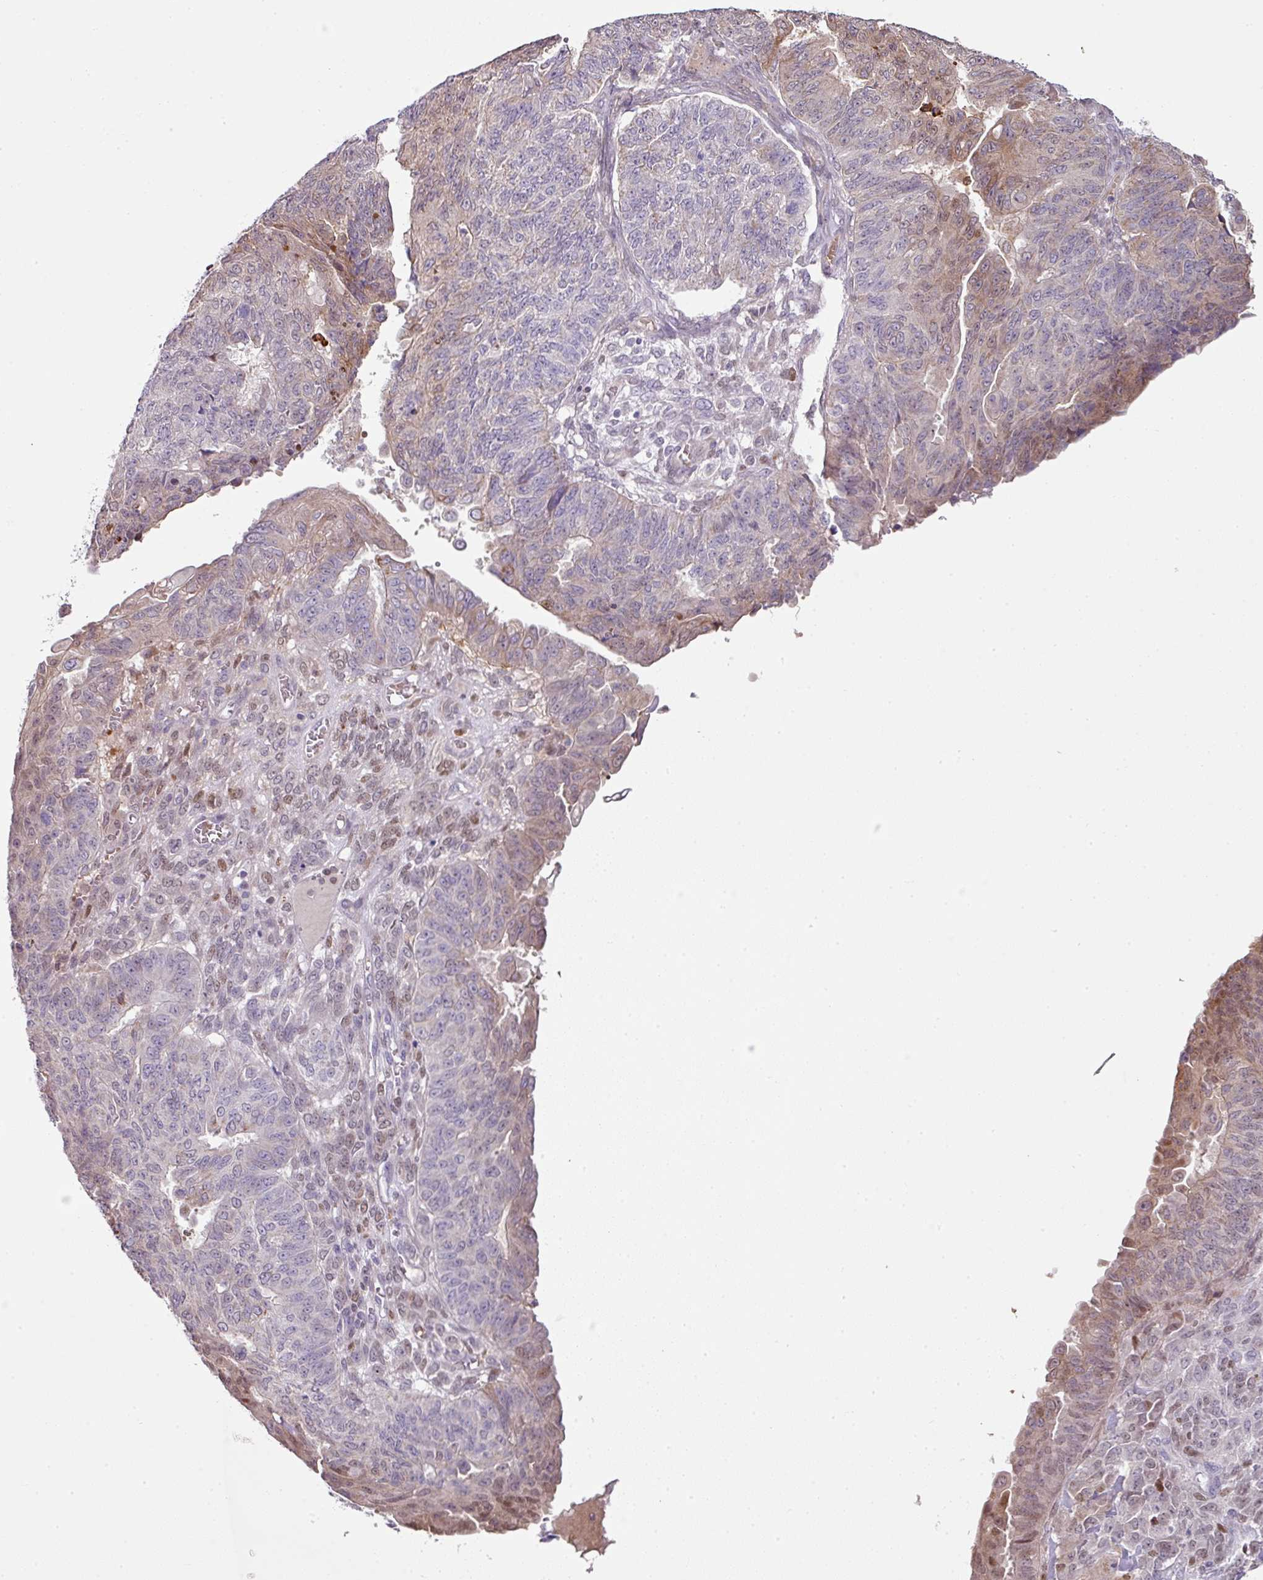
{"staining": {"intensity": "weak", "quantity": "<25%", "location": "cytoplasmic/membranous,nuclear"}, "tissue": "endometrial cancer", "cell_type": "Tumor cells", "image_type": "cancer", "snomed": [{"axis": "morphology", "description": "Adenocarcinoma, NOS"}, {"axis": "topography", "description": "Endometrium"}], "caption": "High power microscopy histopathology image of an IHC histopathology image of endometrial cancer, revealing no significant positivity in tumor cells.", "gene": "ANKRD18A", "patient": {"sex": "female", "age": 32}}